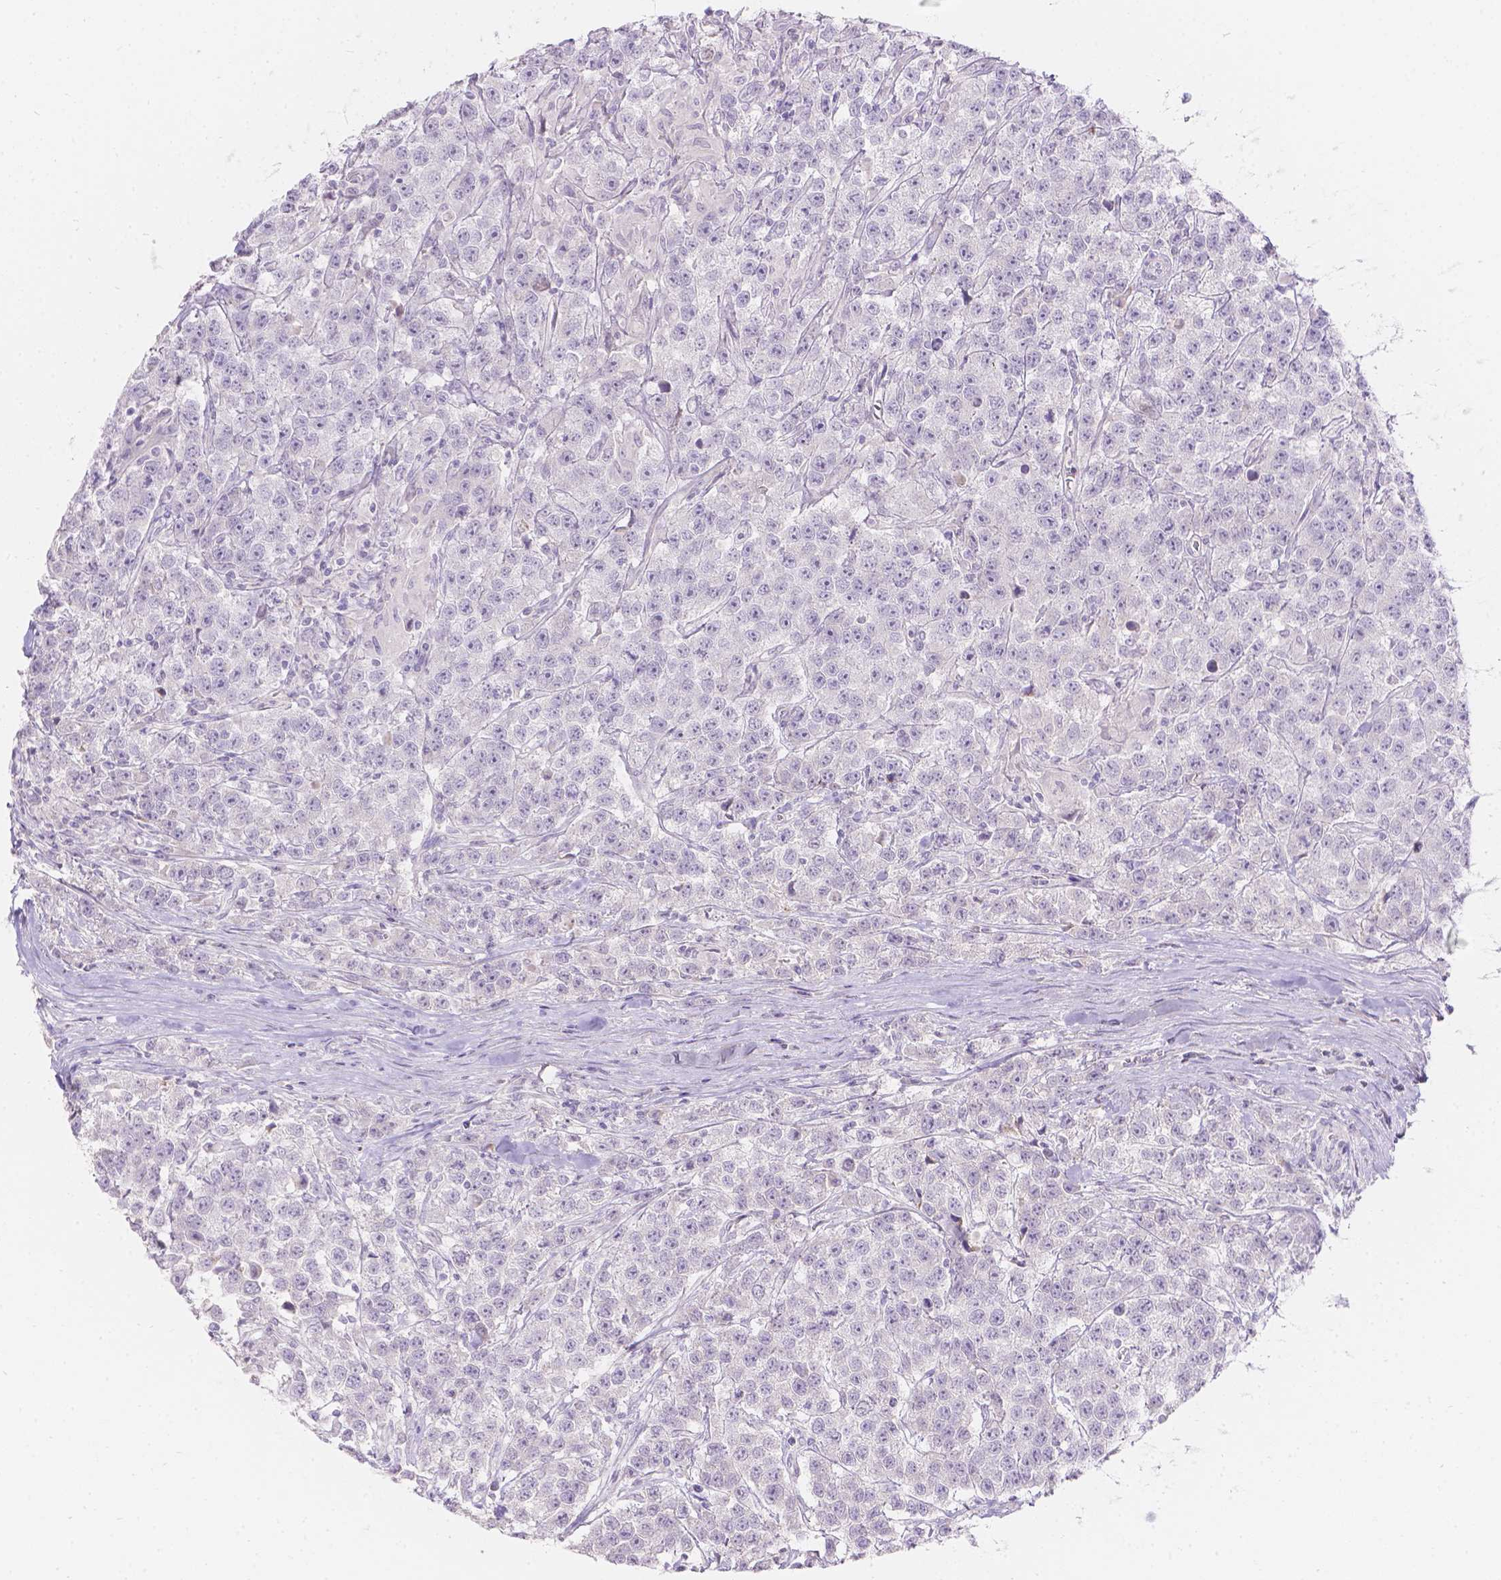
{"staining": {"intensity": "negative", "quantity": "none", "location": "none"}, "tissue": "testis cancer", "cell_type": "Tumor cells", "image_type": "cancer", "snomed": [{"axis": "morphology", "description": "Seminoma, NOS"}, {"axis": "topography", "description": "Testis"}], "caption": "High power microscopy histopathology image of an immunohistochemistry histopathology image of testis cancer, revealing no significant expression in tumor cells.", "gene": "HTN3", "patient": {"sex": "male", "age": 59}}